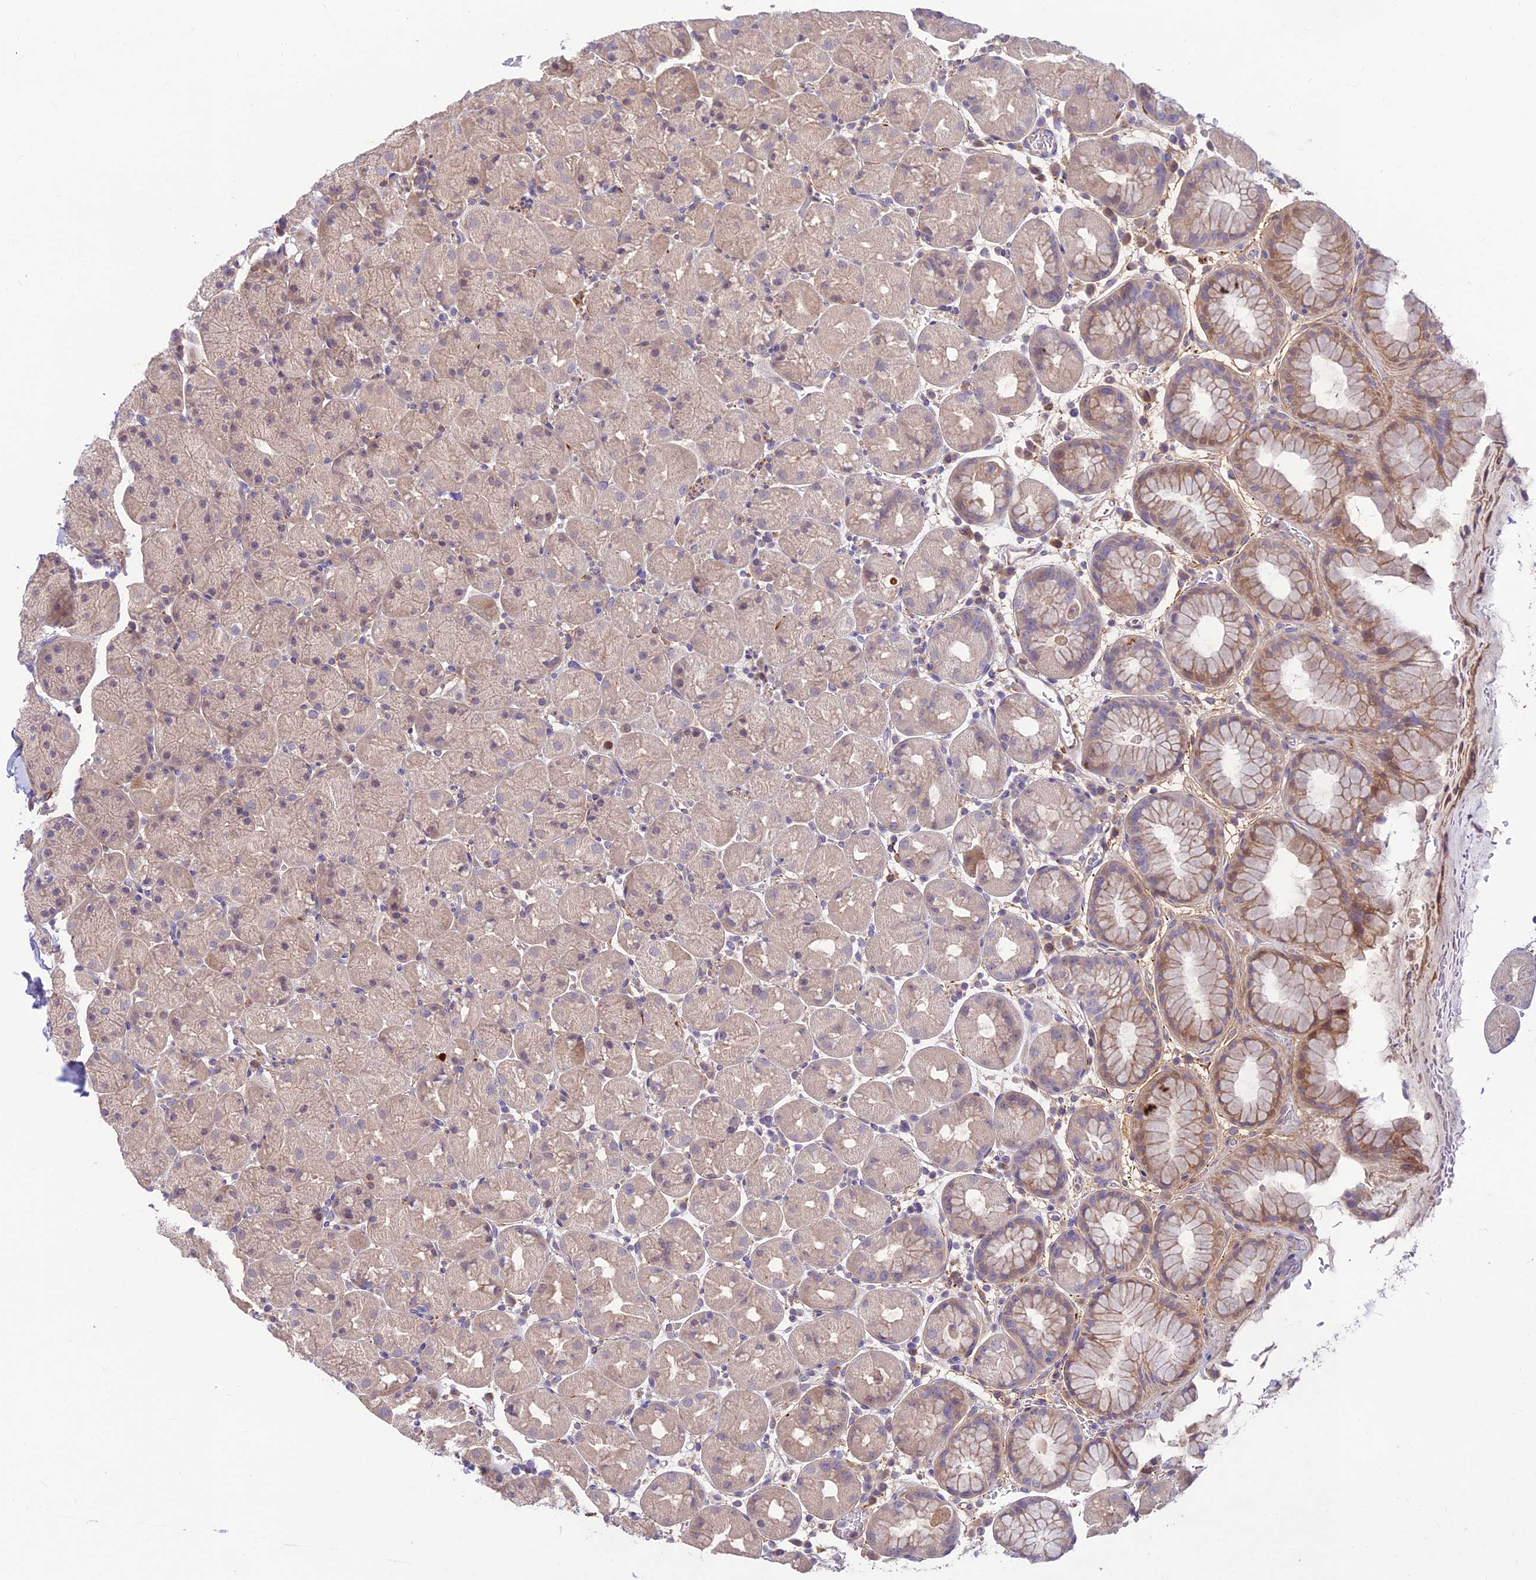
{"staining": {"intensity": "weak", "quantity": "25%-75%", "location": "cytoplasmic/membranous"}, "tissue": "stomach", "cell_type": "Glandular cells", "image_type": "normal", "snomed": [{"axis": "morphology", "description": "Normal tissue, NOS"}, {"axis": "topography", "description": "Stomach, upper"}, {"axis": "topography", "description": "Stomach, lower"}], "caption": "Protein expression analysis of benign human stomach reveals weak cytoplasmic/membranous positivity in approximately 25%-75% of glandular cells. (IHC, brightfield microscopy, high magnification).", "gene": "ST8SIA5", "patient": {"sex": "male", "age": 67}}